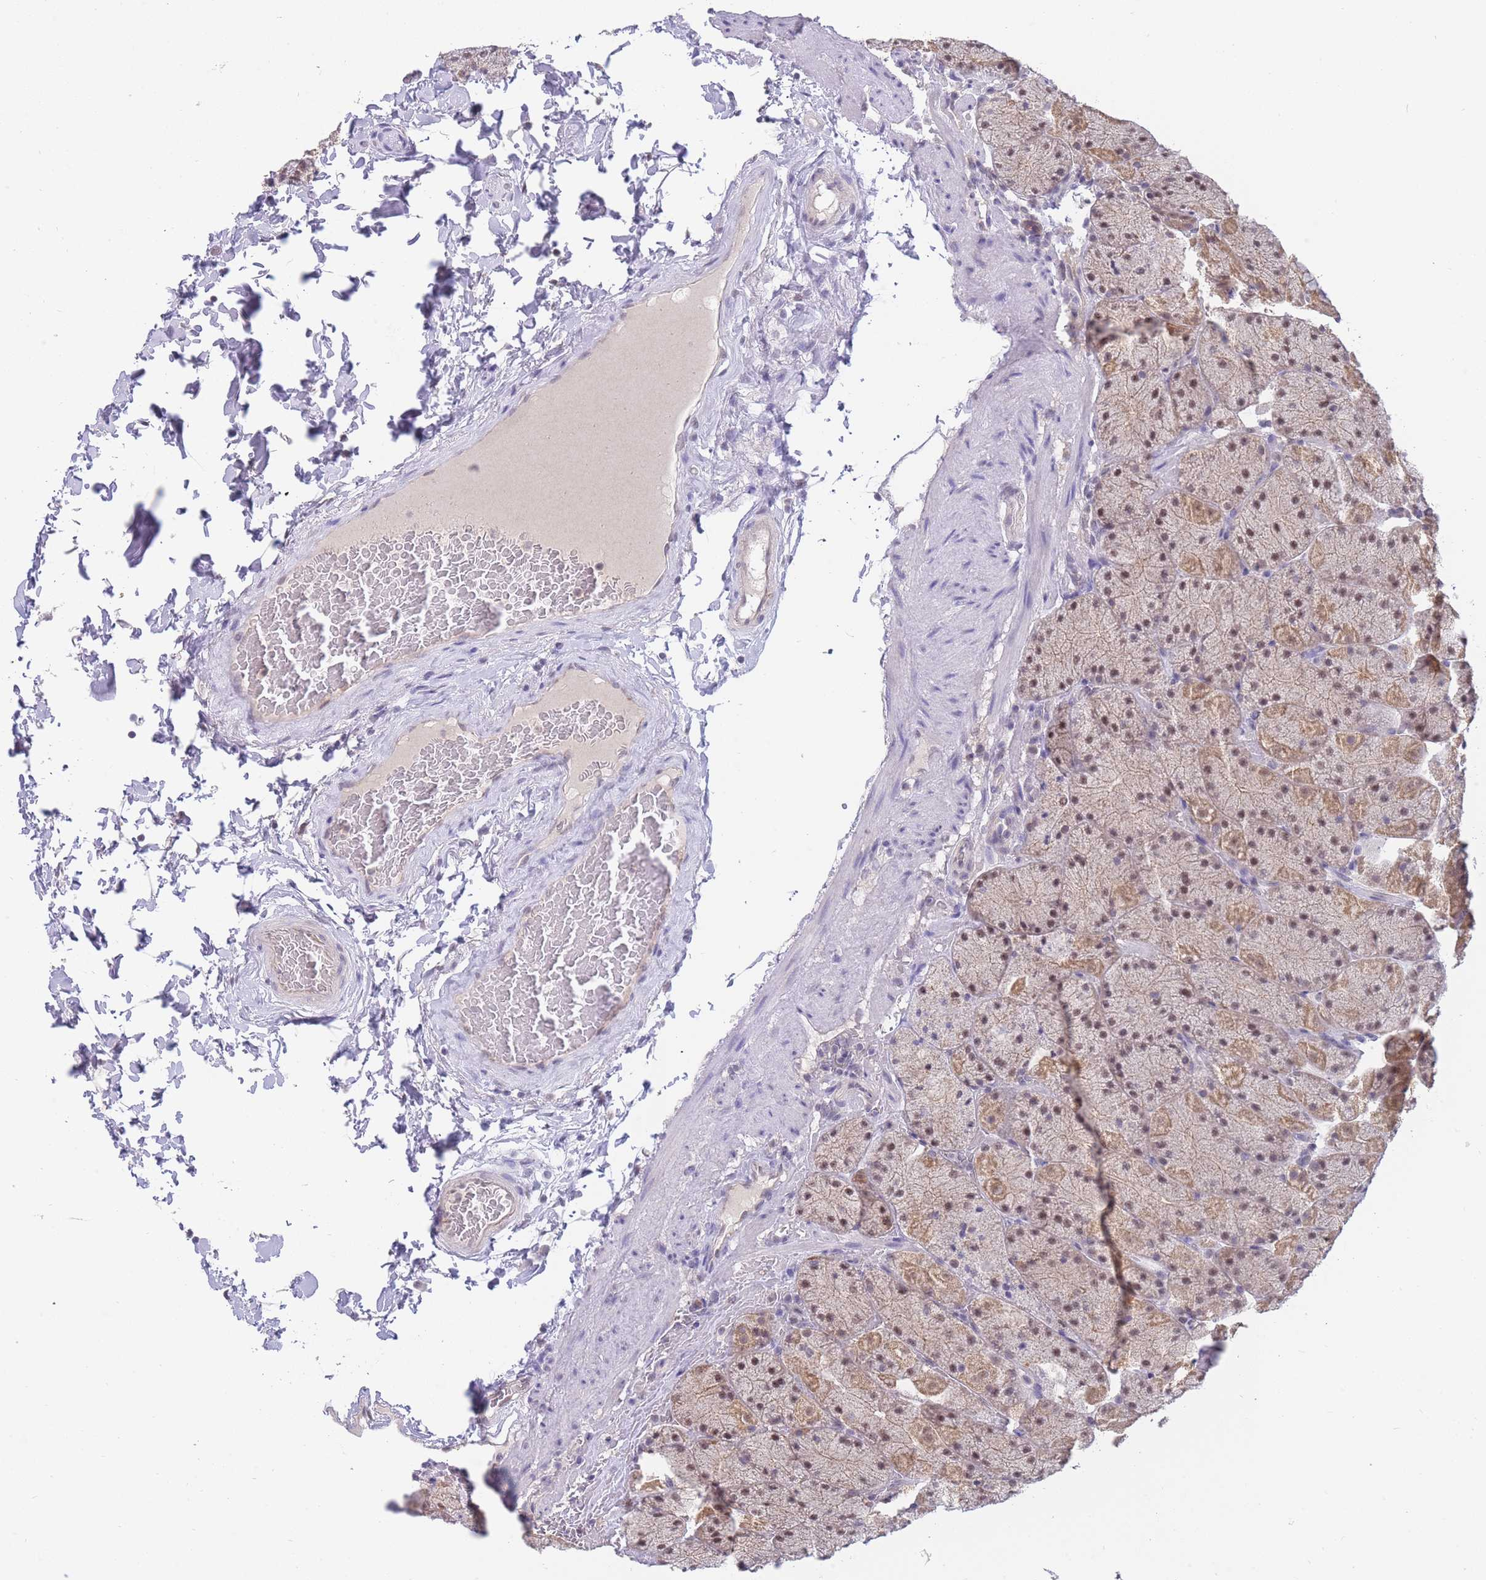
{"staining": {"intensity": "weak", "quantity": ">75%", "location": "cytoplasmic/membranous,nuclear"}, "tissue": "stomach", "cell_type": "Glandular cells", "image_type": "normal", "snomed": [{"axis": "morphology", "description": "Normal tissue, NOS"}, {"axis": "topography", "description": "Stomach, upper"}, {"axis": "topography", "description": "Stomach, lower"}], "caption": "This photomicrograph shows normal stomach stained with IHC to label a protein in brown. The cytoplasmic/membranous,nuclear of glandular cells show weak positivity for the protein. Nuclei are counter-stained blue.", "gene": "GOLGA6L1", "patient": {"sex": "male", "age": 67}}